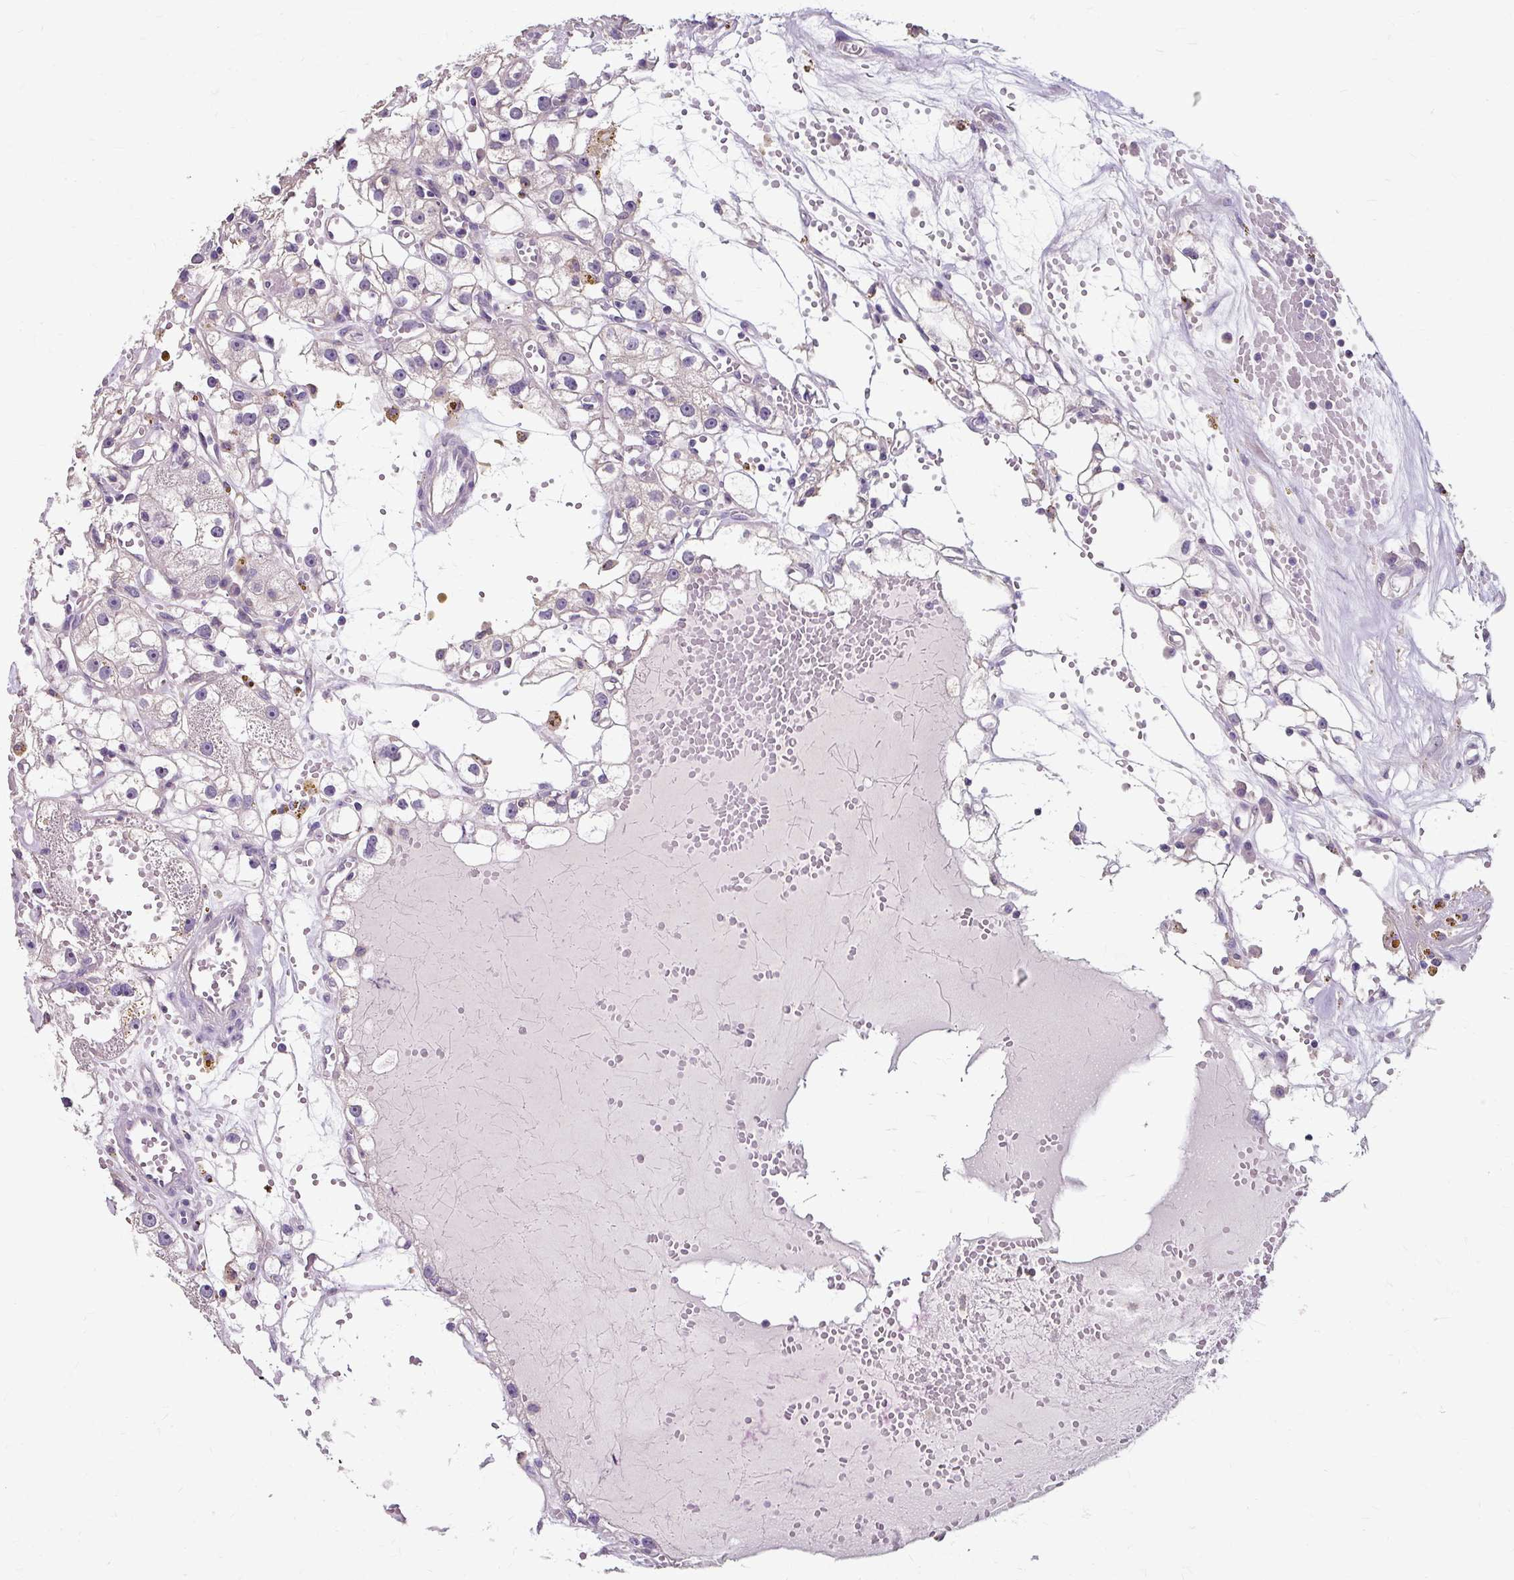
{"staining": {"intensity": "negative", "quantity": "none", "location": "none"}, "tissue": "renal cancer", "cell_type": "Tumor cells", "image_type": "cancer", "snomed": [{"axis": "morphology", "description": "Adenocarcinoma, NOS"}, {"axis": "topography", "description": "Kidney"}], "caption": "Immunohistochemical staining of human renal adenocarcinoma exhibits no significant expression in tumor cells.", "gene": "KLHL24", "patient": {"sex": "male", "age": 56}}